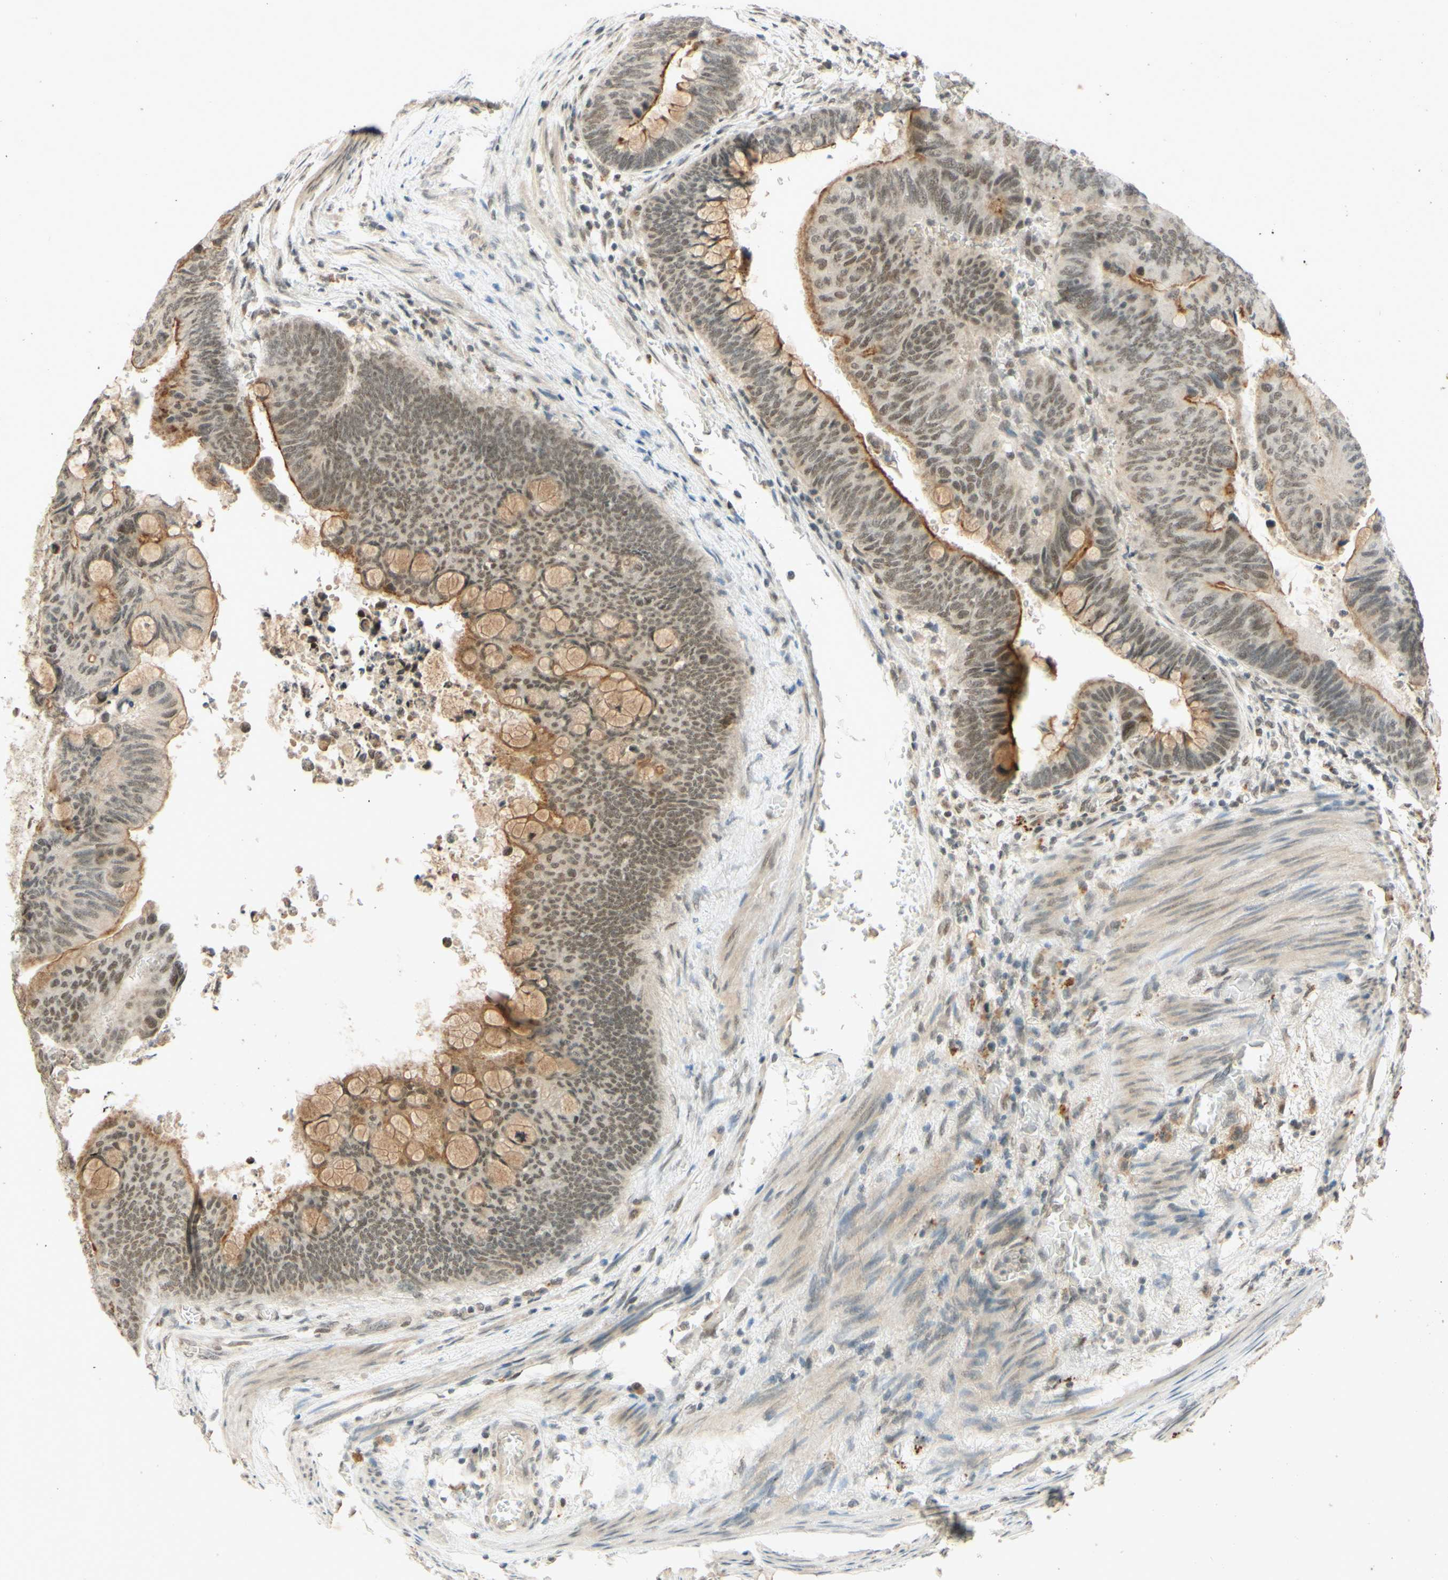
{"staining": {"intensity": "moderate", "quantity": ">75%", "location": "cytoplasmic/membranous,nuclear"}, "tissue": "colorectal cancer", "cell_type": "Tumor cells", "image_type": "cancer", "snomed": [{"axis": "morphology", "description": "Normal tissue, NOS"}, {"axis": "morphology", "description": "Adenocarcinoma, NOS"}, {"axis": "topography", "description": "Rectum"}, {"axis": "topography", "description": "Peripheral nerve tissue"}], "caption": "This micrograph displays immunohistochemistry staining of human colorectal cancer (adenocarcinoma), with medium moderate cytoplasmic/membranous and nuclear staining in about >75% of tumor cells.", "gene": "SMARCB1", "patient": {"sex": "male", "age": 92}}